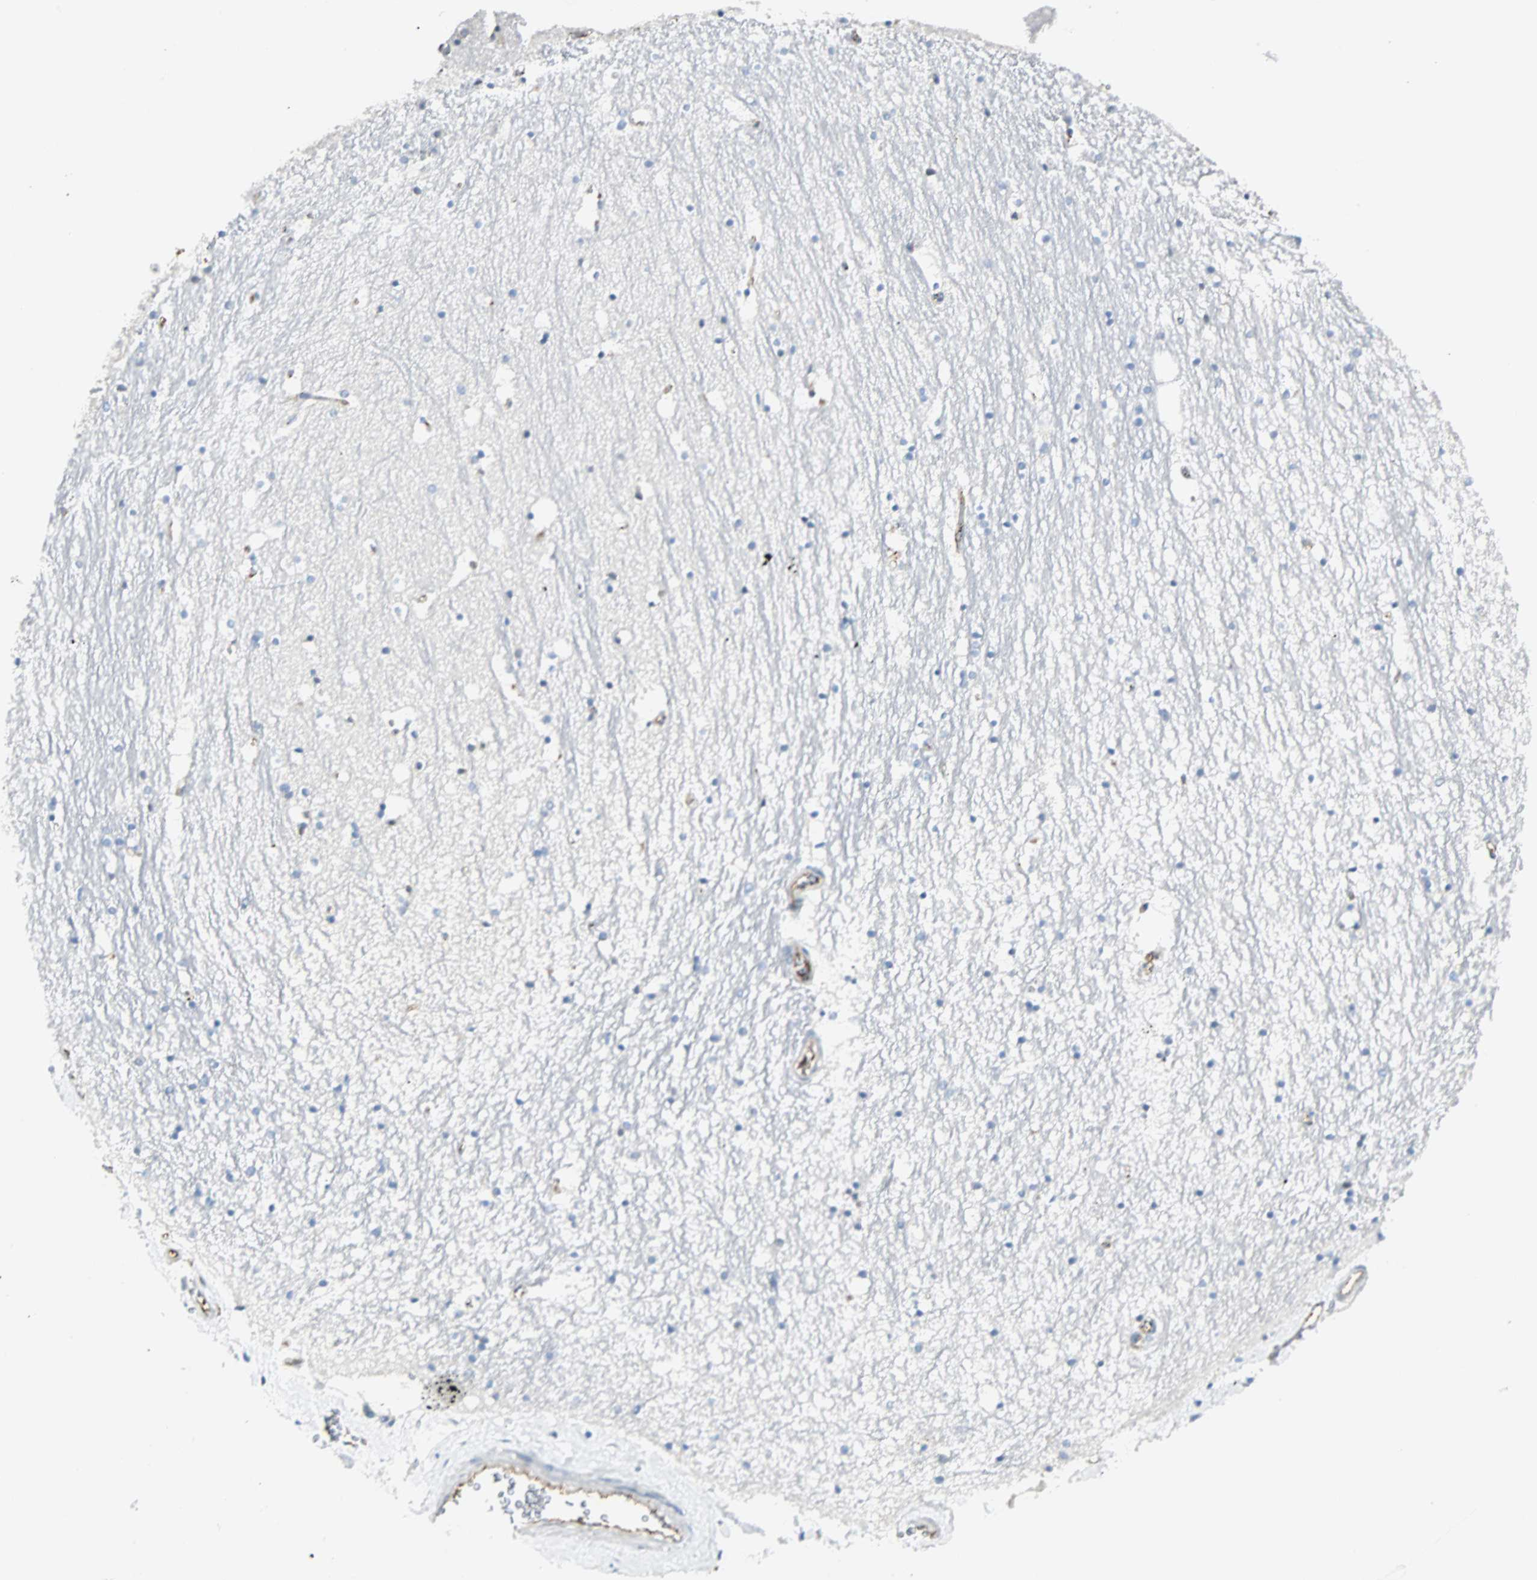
{"staining": {"intensity": "weak", "quantity": "<25%", "location": "cytoplasmic/membranous"}, "tissue": "hippocampus", "cell_type": "Glial cells", "image_type": "normal", "snomed": [{"axis": "morphology", "description": "Normal tissue, NOS"}, {"axis": "topography", "description": "Hippocampus"}], "caption": "An IHC photomicrograph of unremarkable hippocampus is shown. There is no staining in glial cells of hippocampus. The staining was performed using DAB (3,3'-diaminobenzidine) to visualize the protein expression in brown, while the nuclei were stained in blue with hematoxylin (Magnification: 20x).", "gene": "VPS9D1", "patient": {"sex": "male", "age": 45}}